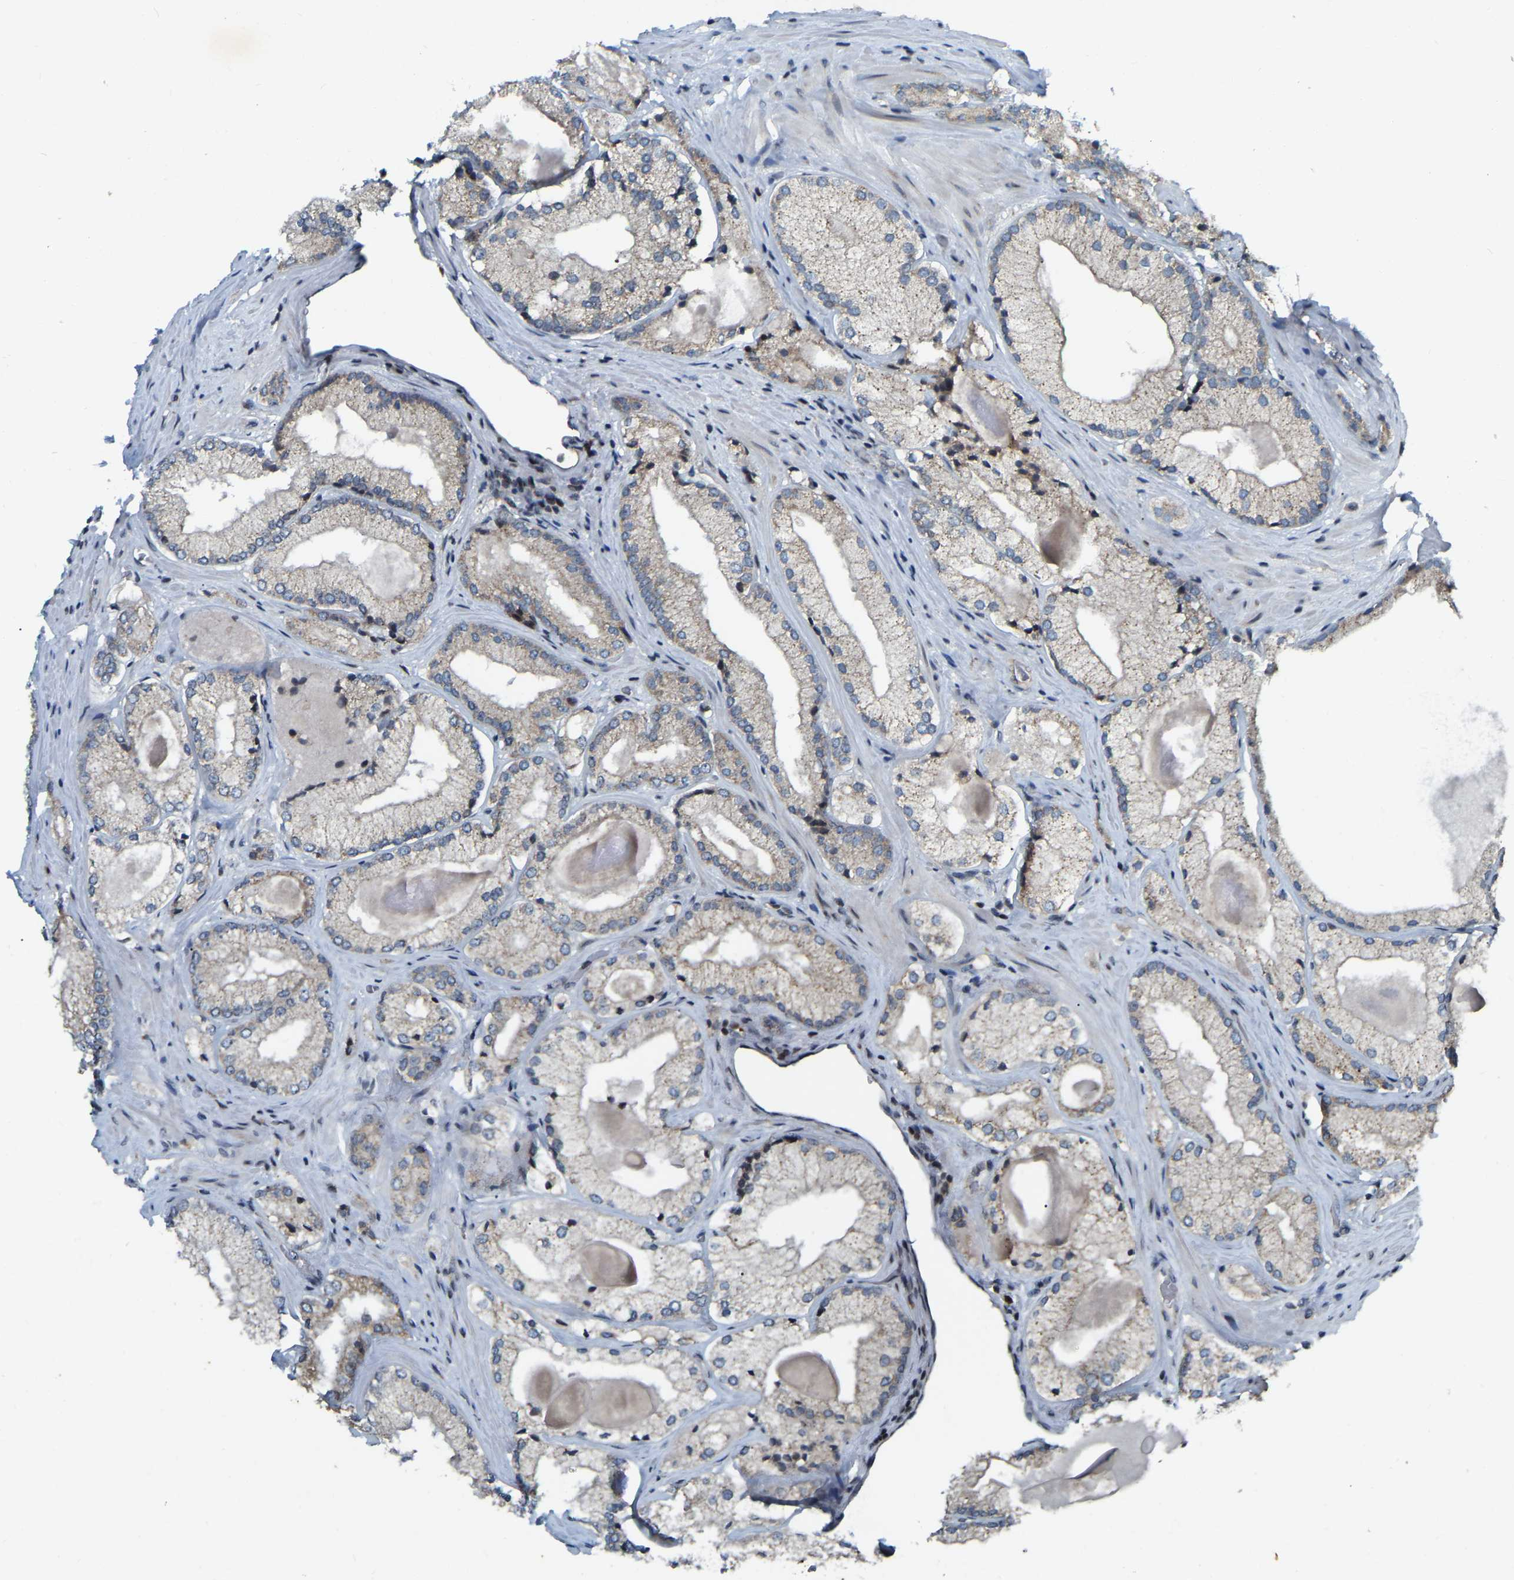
{"staining": {"intensity": "weak", "quantity": "<25%", "location": "cytoplasmic/membranous"}, "tissue": "prostate cancer", "cell_type": "Tumor cells", "image_type": "cancer", "snomed": [{"axis": "morphology", "description": "Adenocarcinoma, Low grade"}, {"axis": "topography", "description": "Prostate"}], "caption": "A histopathology image of prostate cancer stained for a protein reveals no brown staining in tumor cells.", "gene": "PARL", "patient": {"sex": "male", "age": 65}}